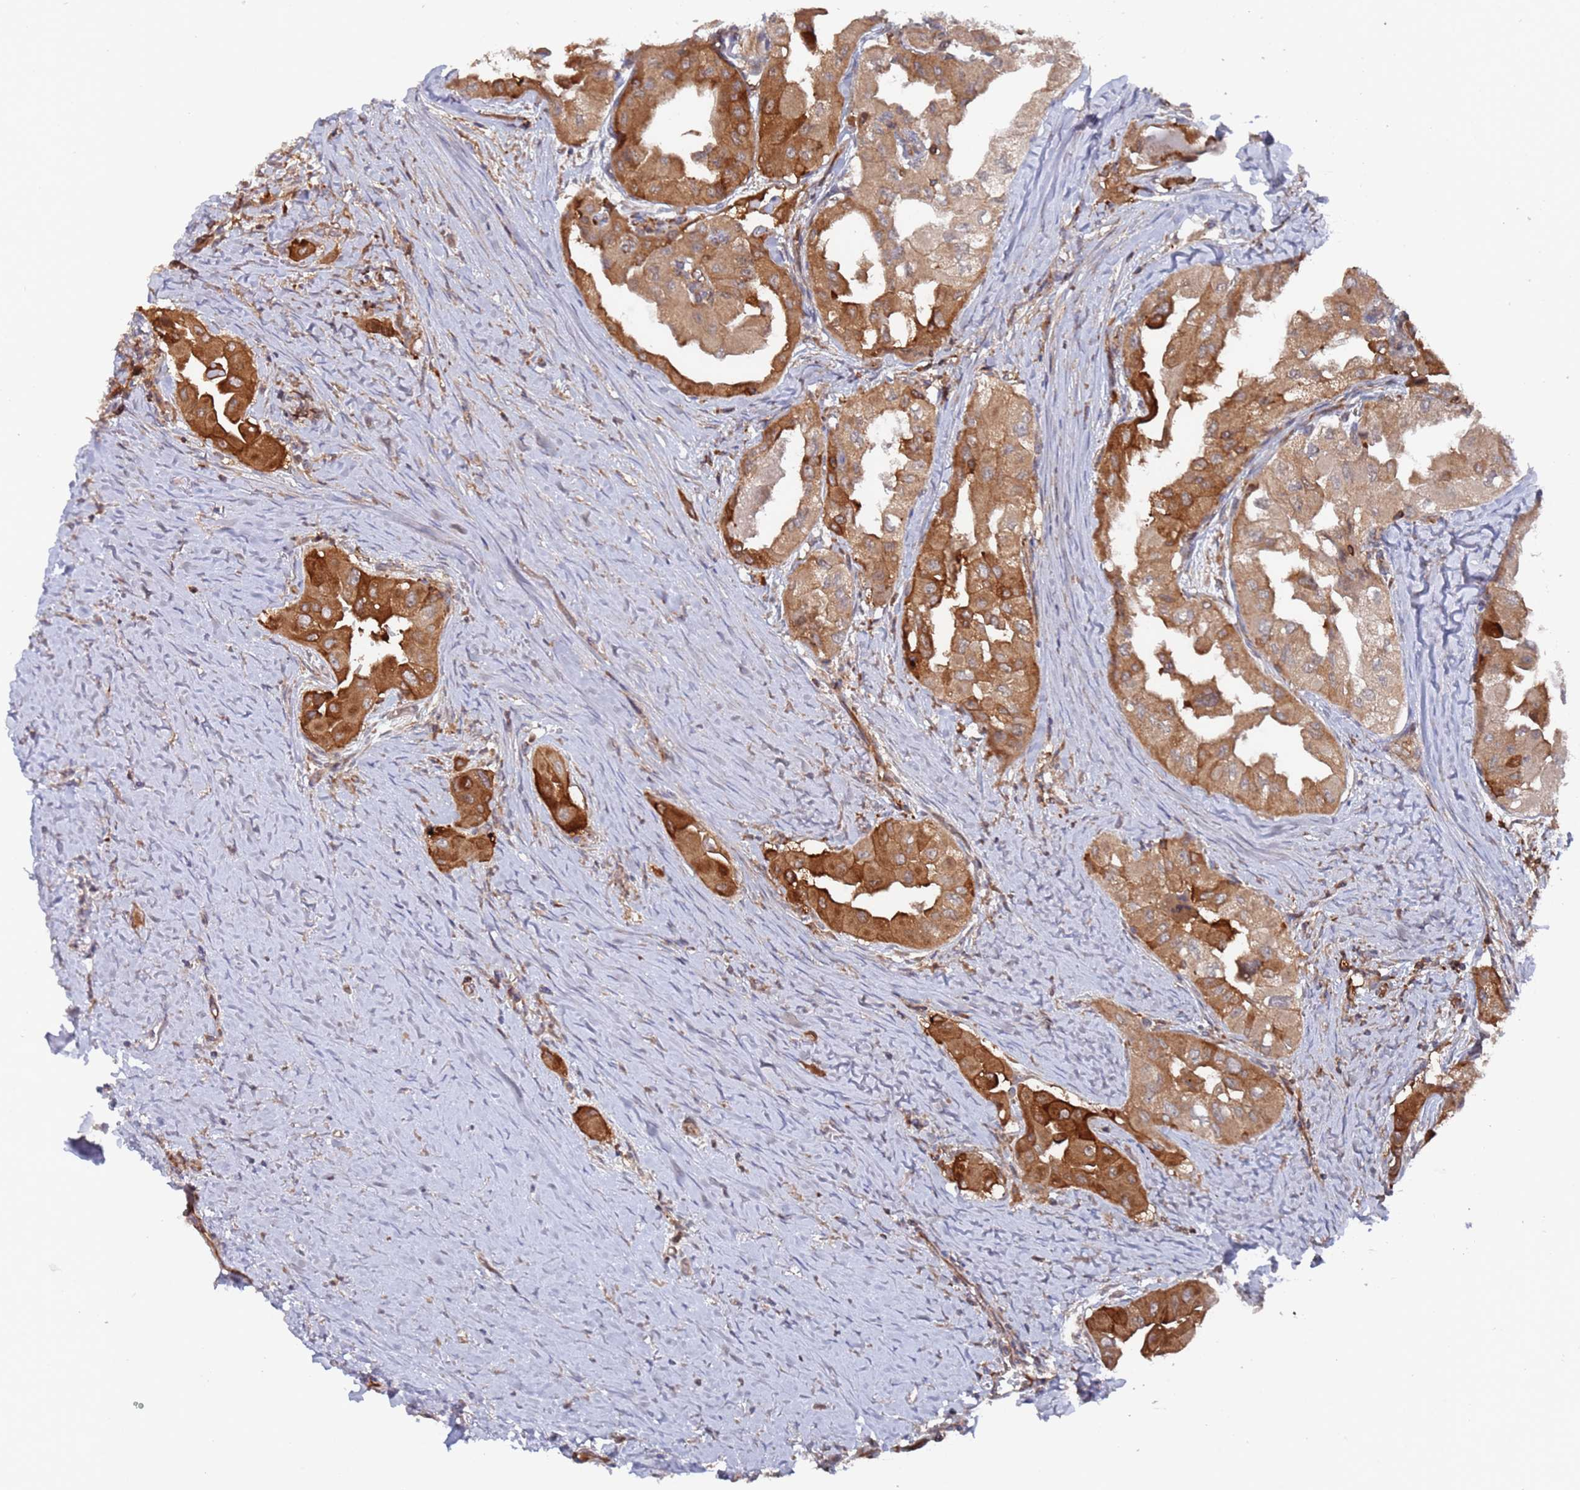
{"staining": {"intensity": "strong", "quantity": "25%-75%", "location": "cytoplasmic/membranous"}, "tissue": "thyroid cancer", "cell_type": "Tumor cells", "image_type": "cancer", "snomed": [{"axis": "morphology", "description": "Papillary adenocarcinoma, NOS"}, {"axis": "topography", "description": "Thyroid gland"}], "caption": "Immunohistochemistry (IHC) micrograph of neoplastic tissue: human thyroid papillary adenocarcinoma stained using immunohistochemistry (IHC) reveals high levels of strong protein expression localized specifically in the cytoplasmic/membranous of tumor cells, appearing as a cytoplasmic/membranous brown color.", "gene": "DDX60", "patient": {"sex": "female", "age": 59}}